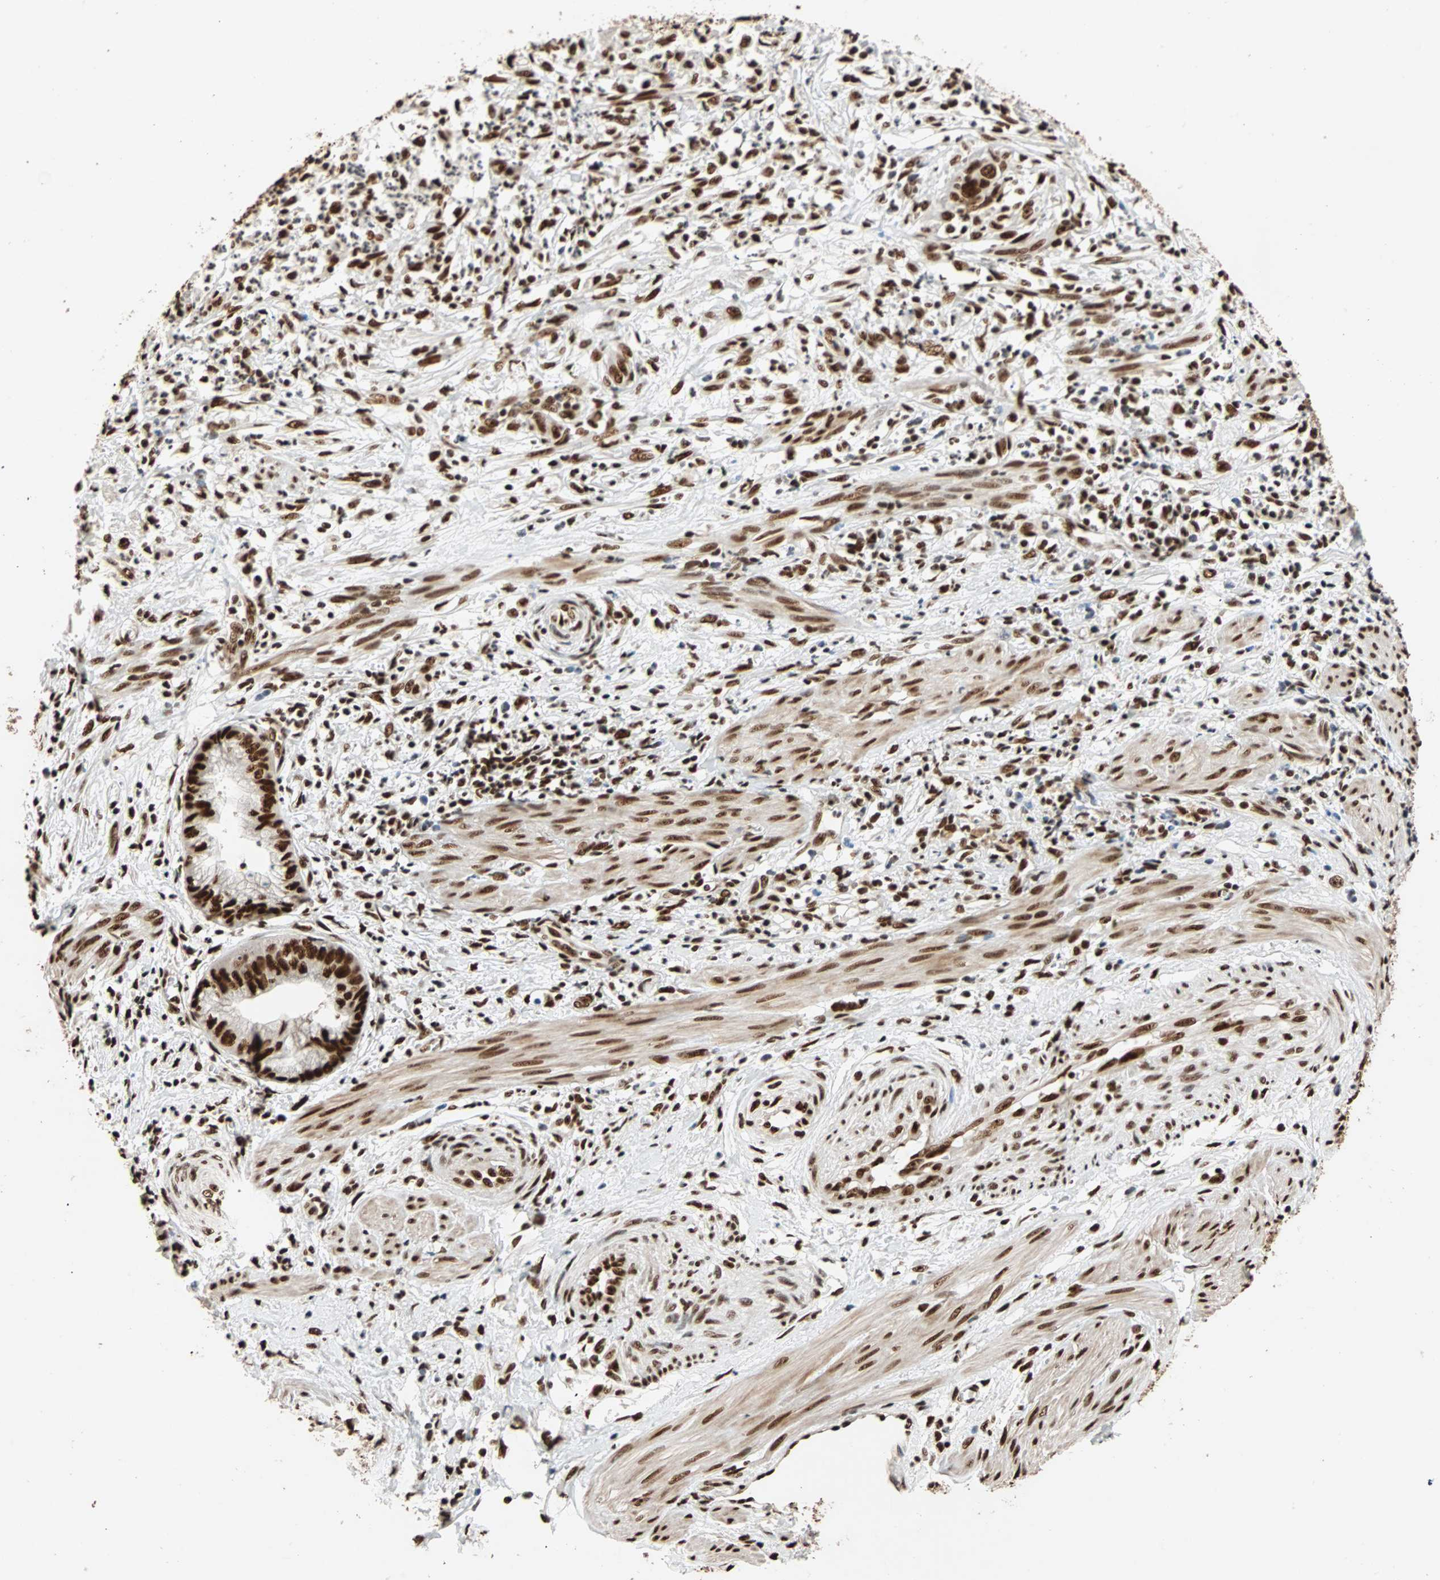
{"staining": {"intensity": "strong", "quantity": ">75%", "location": "nuclear"}, "tissue": "endometrial cancer", "cell_type": "Tumor cells", "image_type": "cancer", "snomed": [{"axis": "morphology", "description": "Necrosis, NOS"}, {"axis": "morphology", "description": "Adenocarcinoma, NOS"}, {"axis": "topography", "description": "Endometrium"}], "caption": "A brown stain labels strong nuclear staining of a protein in endometrial adenocarcinoma tumor cells. The staining was performed using DAB, with brown indicating positive protein expression. Nuclei are stained blue with hematoxylin.", "gene": "ILF2", "patient": {"sex": "female", "age": 79}}